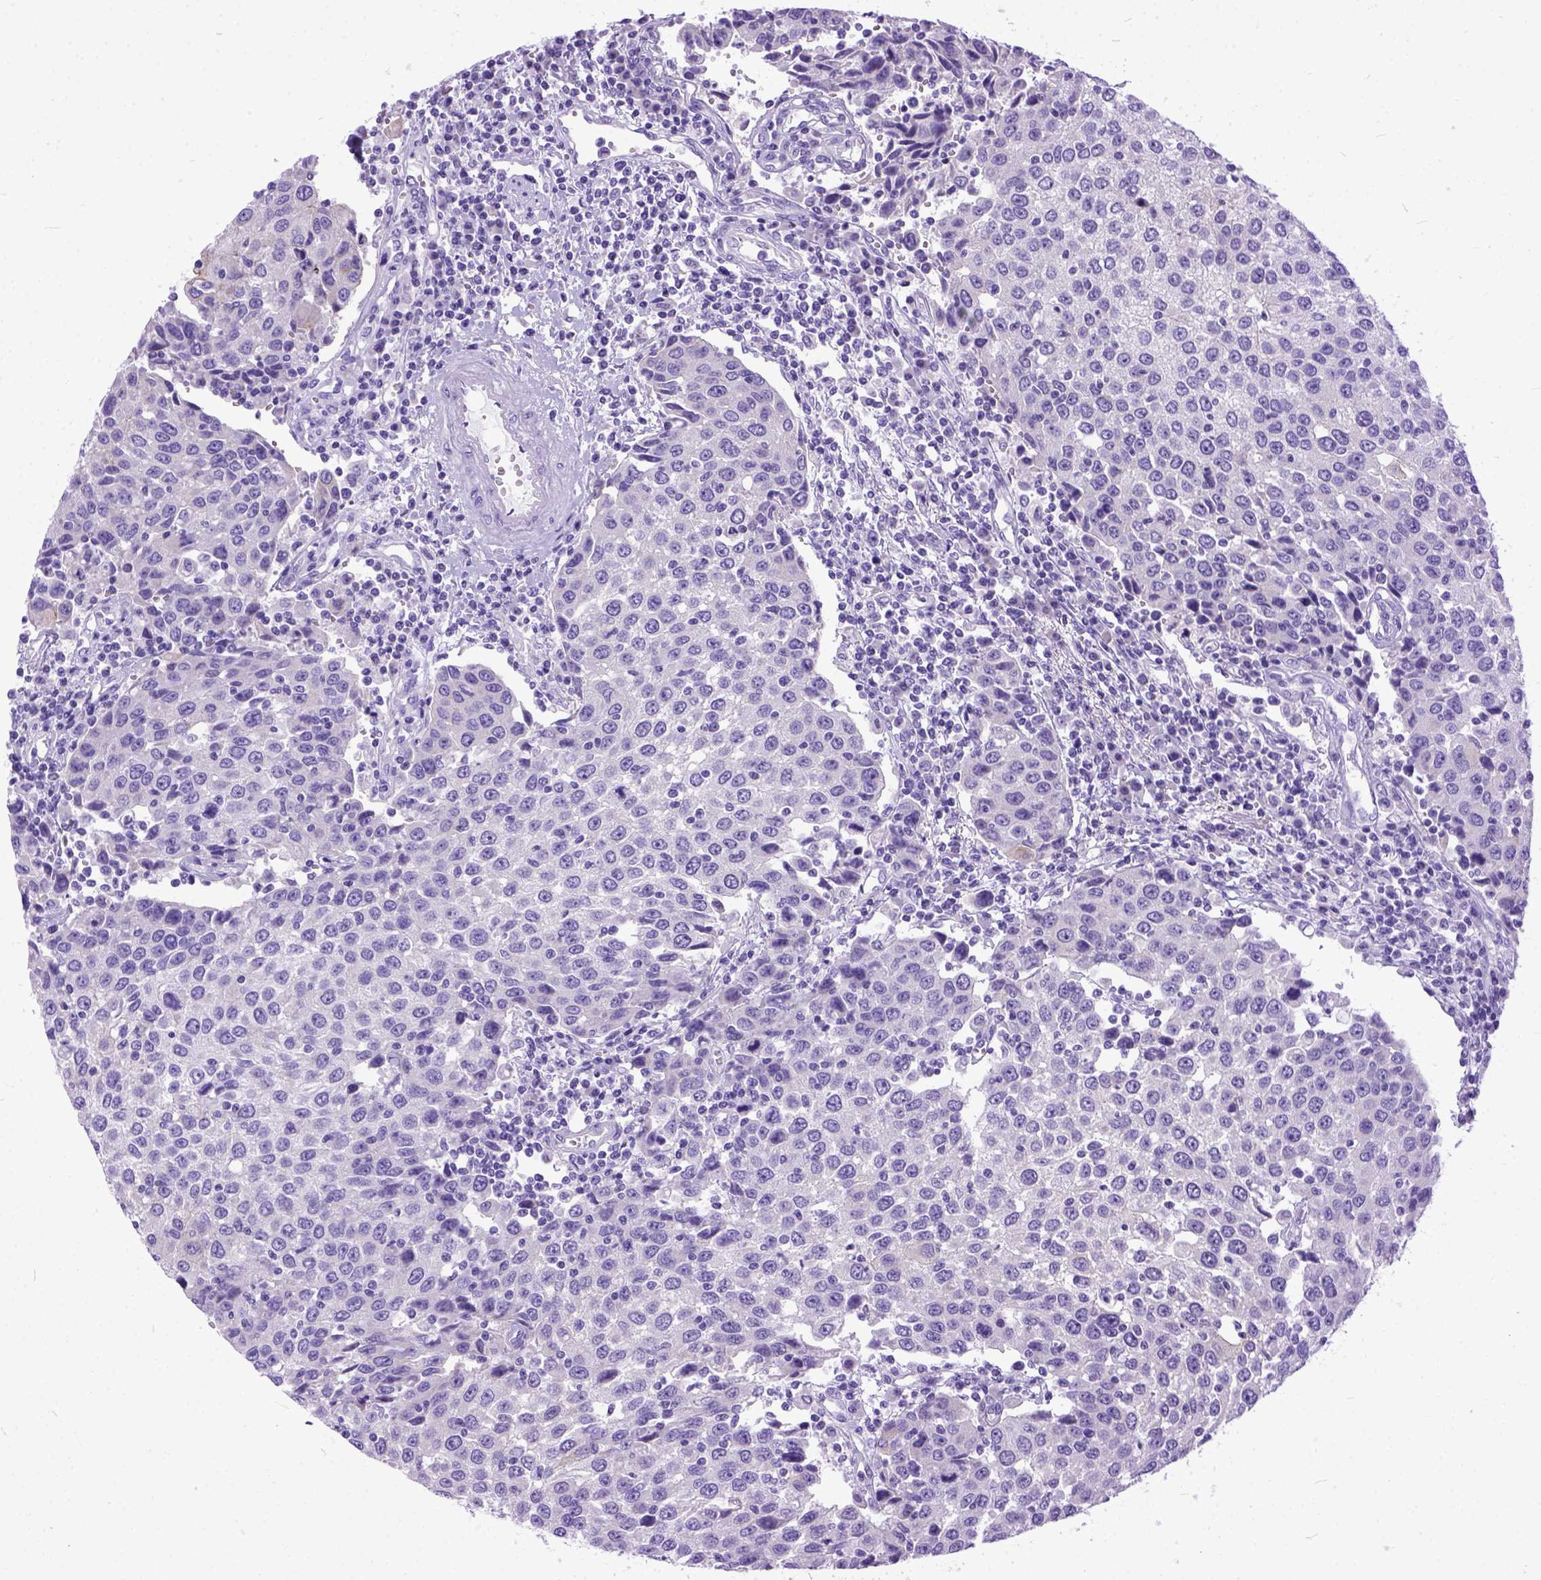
{"staining": {"intensity": "negative", "quantity": "none", "location": "none"}, "tissue": "urothelial cancer", "cell_type": "Tumor cells", "image_type": "cancer", "snomed": [{"axis": "morphology", "description": "Urothelial carcinoma, High grade"}, {"axis": "topography", "description": "Urinary bladder"}], "caption": "IHC of high-grade urothelial carcinoma demonstrates no staining in tumor cells.", "gene": "PPL", "patient": {"sex": "female", "age": 85}}